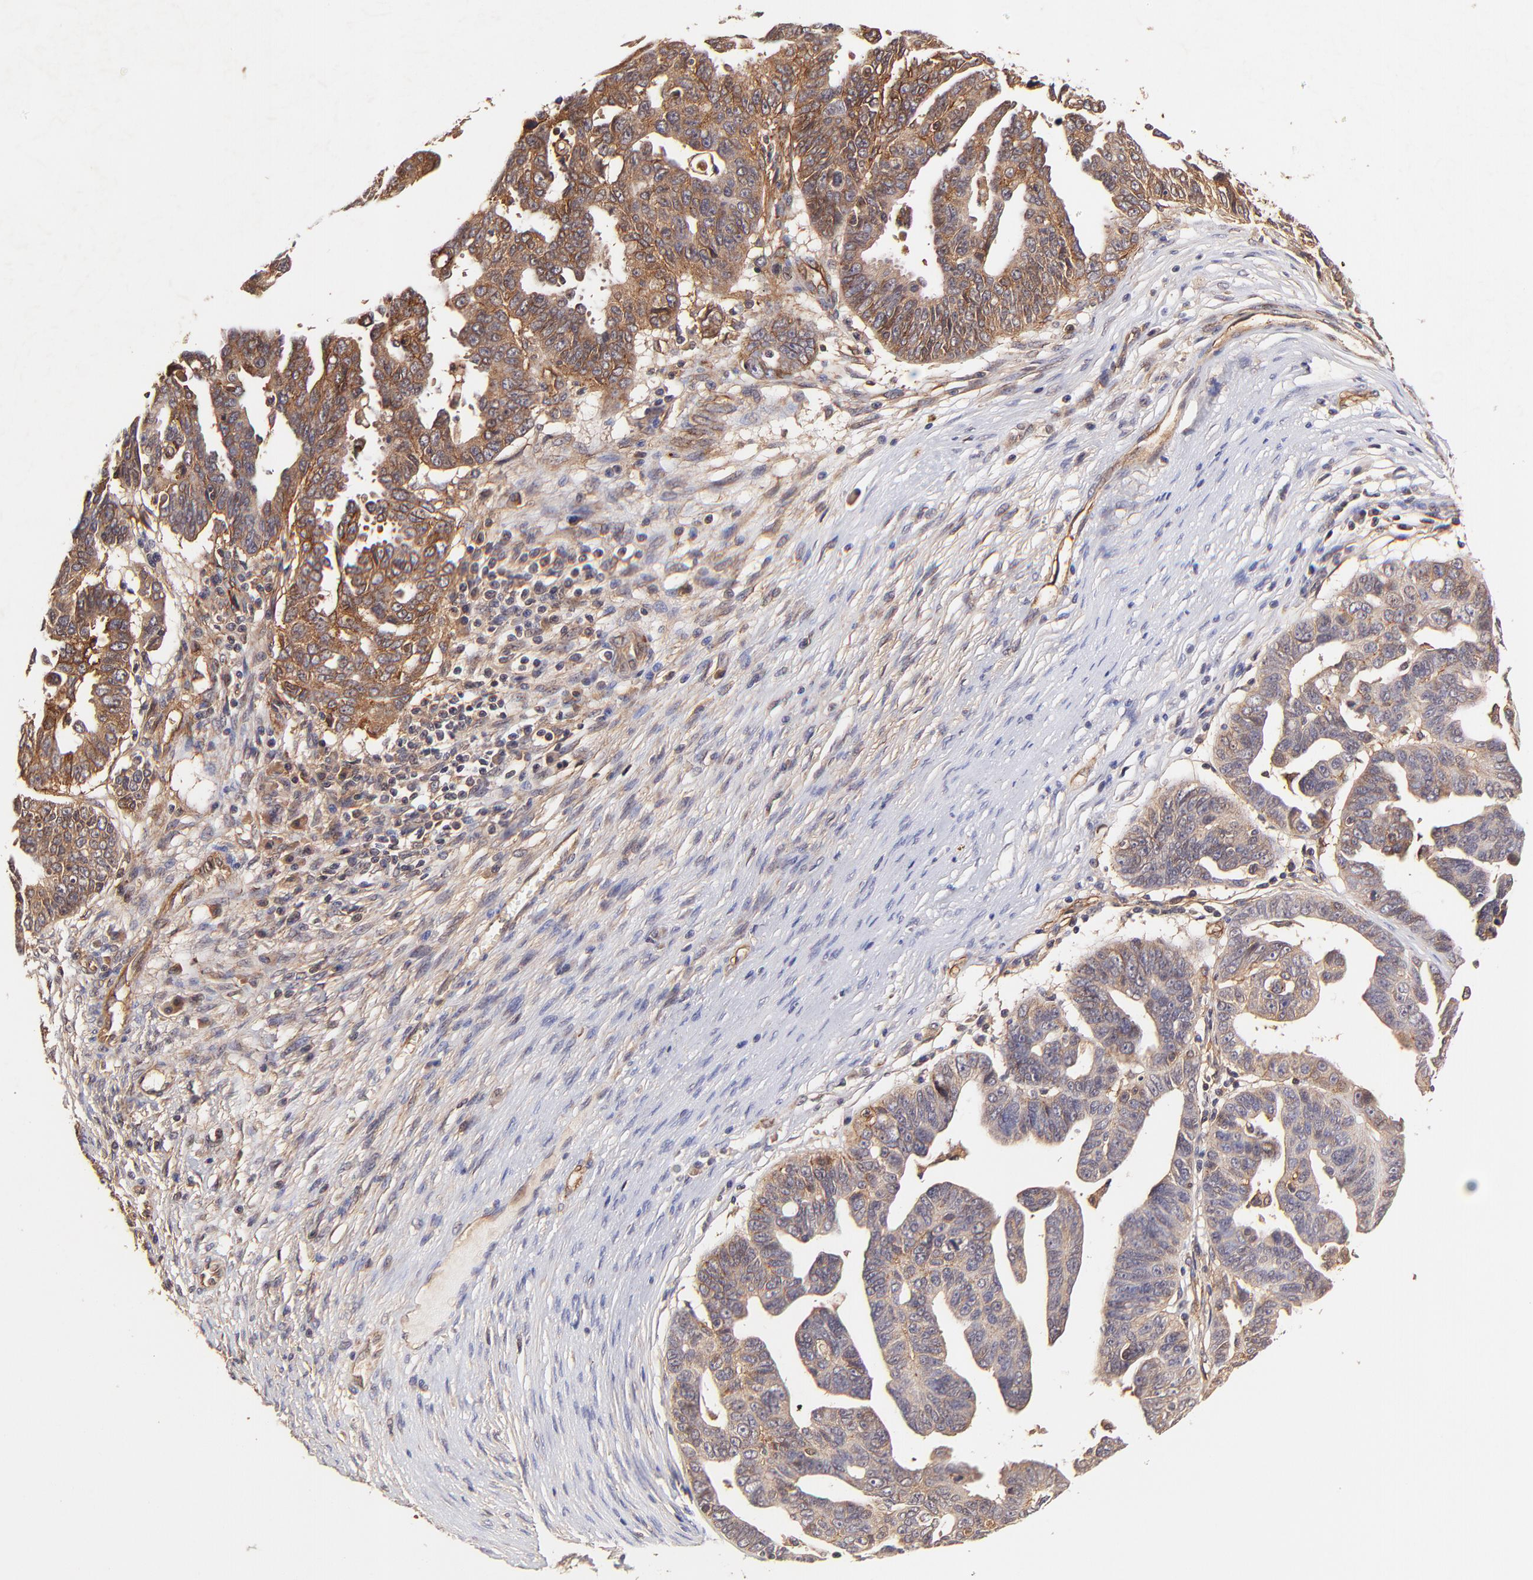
{"staining": {"intensity": "moderate", "quantity": ">75%", "location": "cytoplasmic/membranous"}, "tissue": "ovarian cancer", "cell_type": "Tumor cells", "image_type": "cancer", "snomed": [{"axis": "morphology", "description": "Carcinoma, endometroid"}, {"axis": "morphology", "description": "Cystadenocarcinoma, serous, NOS"}, {"axis": "topography", "description": "Ovary"}], "caption": "Ovarian cancer (serous cystadenocarcinoma) stained for a protein (brown) shows moderate cytoplasmic/membranous positive positivity in about >75% of tumor cells.", "gene": "ITGB1", "patient": {"sex": "female", "age": 45}}